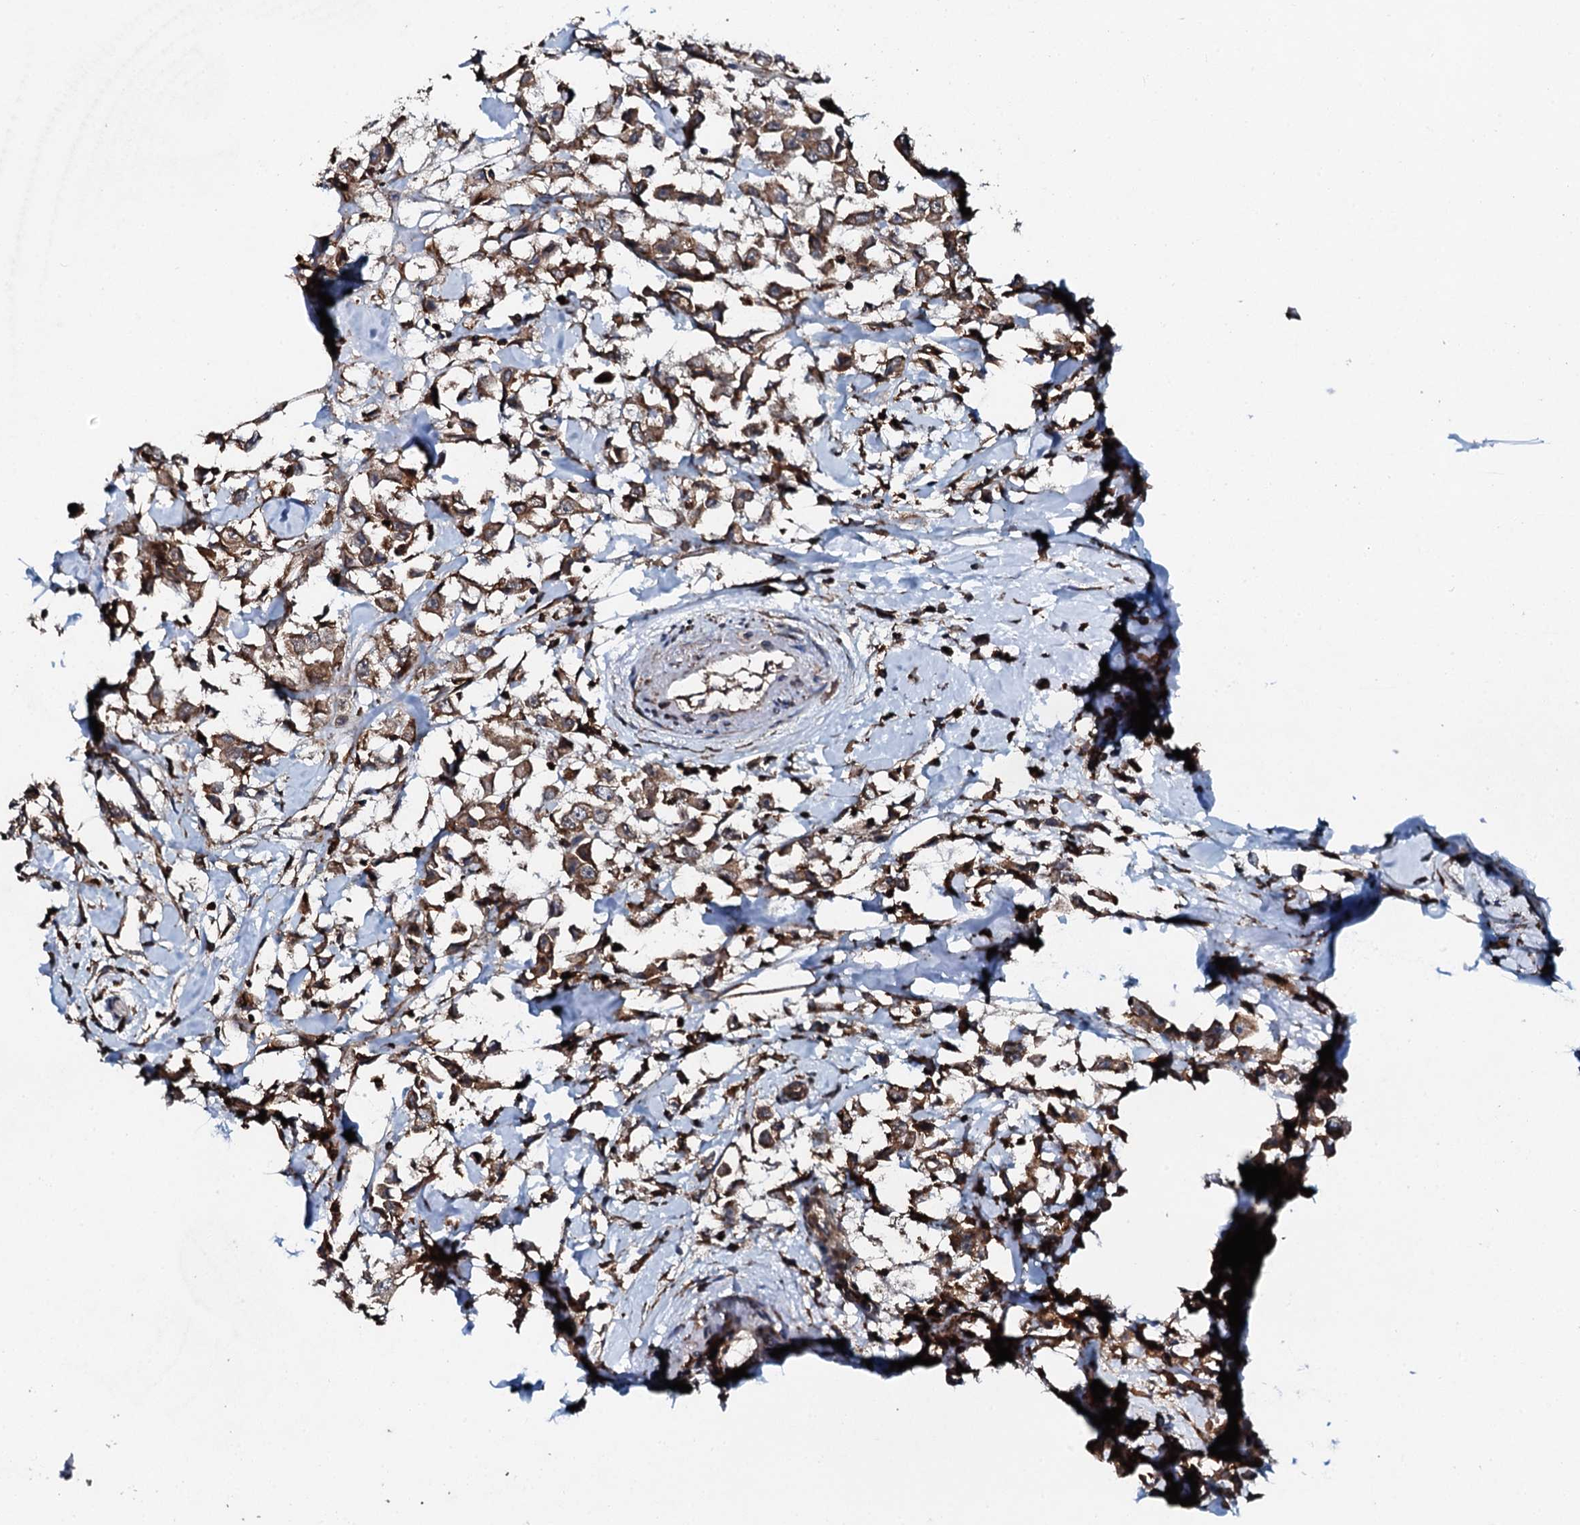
{"staining": {"intensity": "strong", "quantity": ">75%", "location": "cytoplasmic/membranous"}, "tissue": "breast cancer", "cell_type": "Tumor cells", "image_type": "cancer", "snomed": [{"axis": "morphology", "description": "Duct carcinoma"}, {"axis": "topography", "description": "Breast"}], "caption": "Breast cancer tissue exhibits strong cytoplasmic/membranous staining in about >75% of tumor cells, visualized by immunohistochemistry.", "gene": "EDC4", "patient": {"sex": "female", "age": 61}}